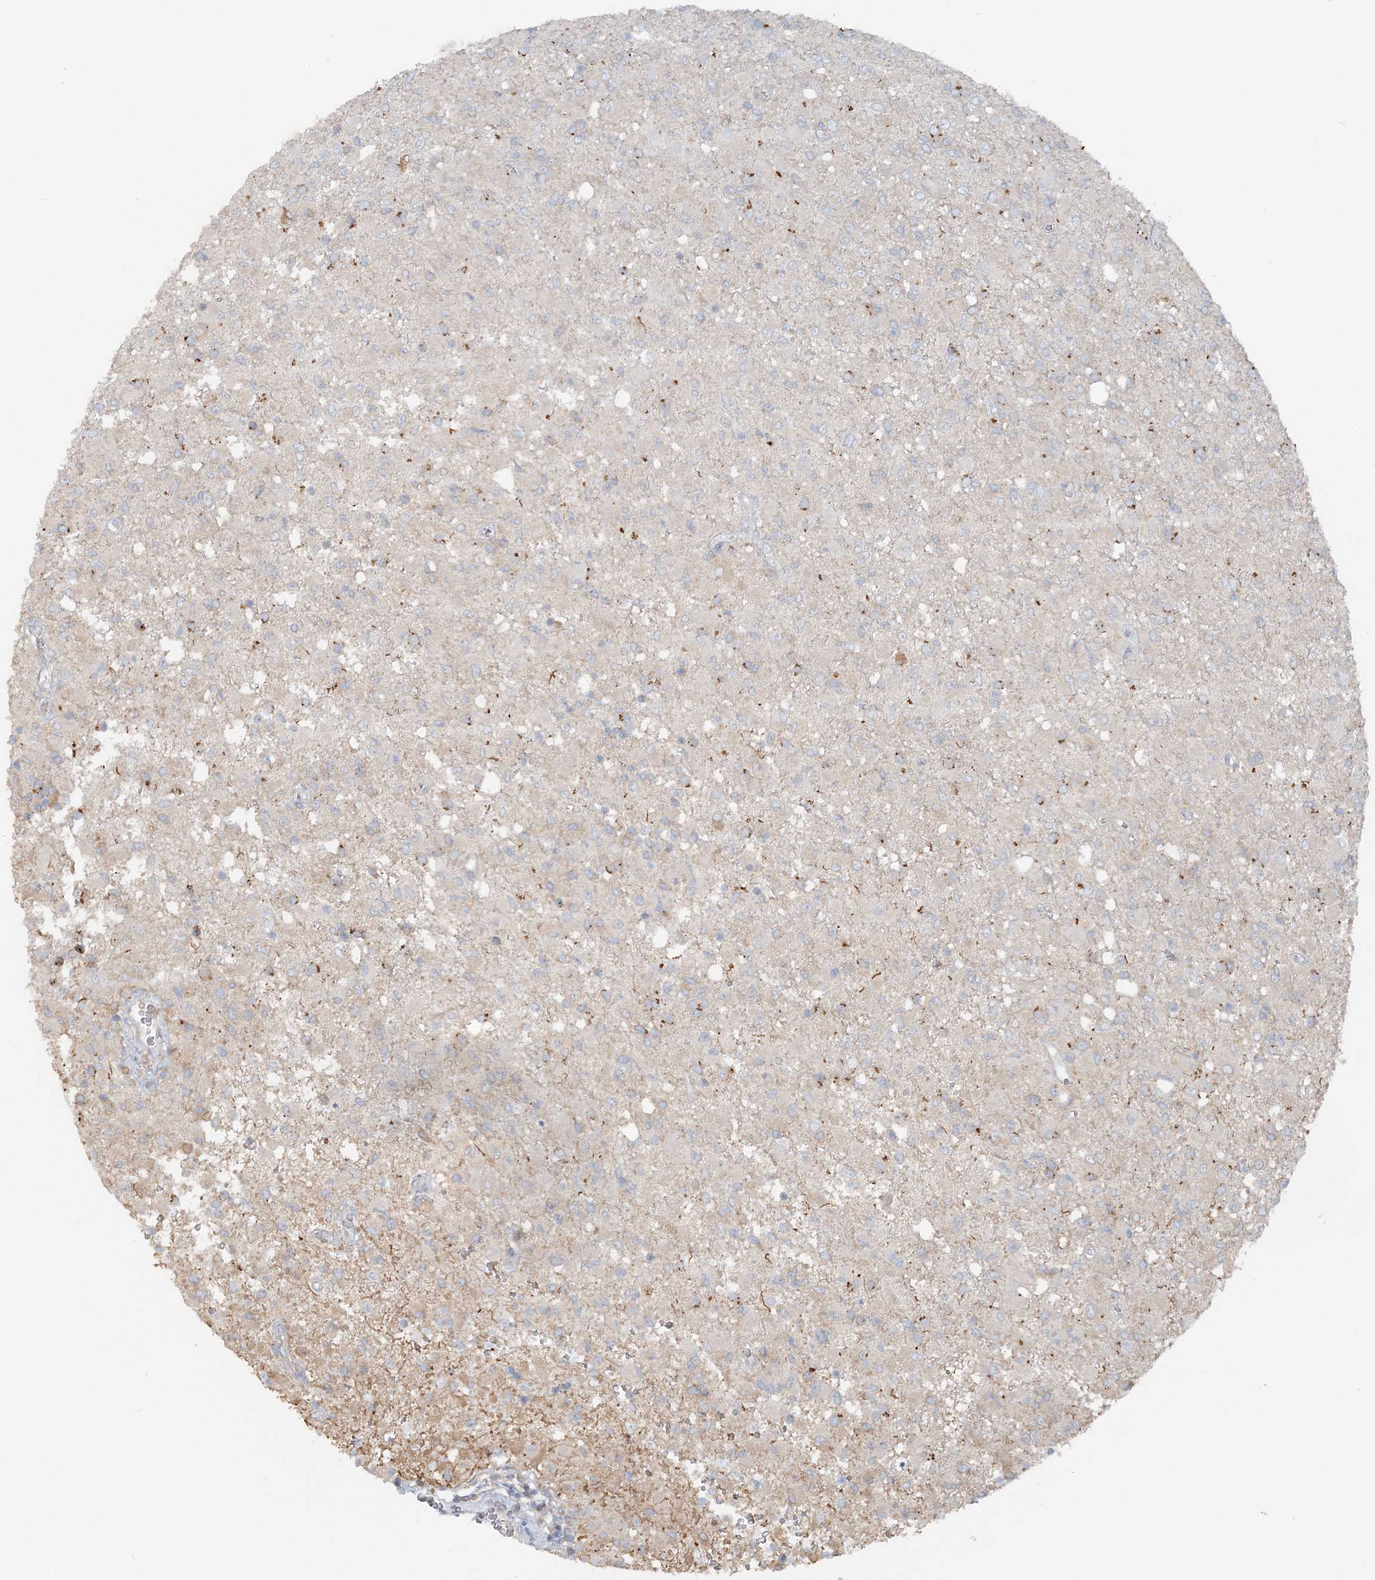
{"staining": {"intensity": "negative", "quantity": "none", "location": "none"}, "tissue": "glioma", "cell_type": "Tumor cells", "image_type": "cancer", "snomed": [{"axis": "morphology", "description": "Glioma, malignant, High grade"}, {"axis": "topography", "description": "Brain"}], "caption": "Immunohistochemical staining of glioma shows no significant positivity in tumor cells.", "gene": "TBC1D5", "patient": {"sex": "female", "age": 57}}